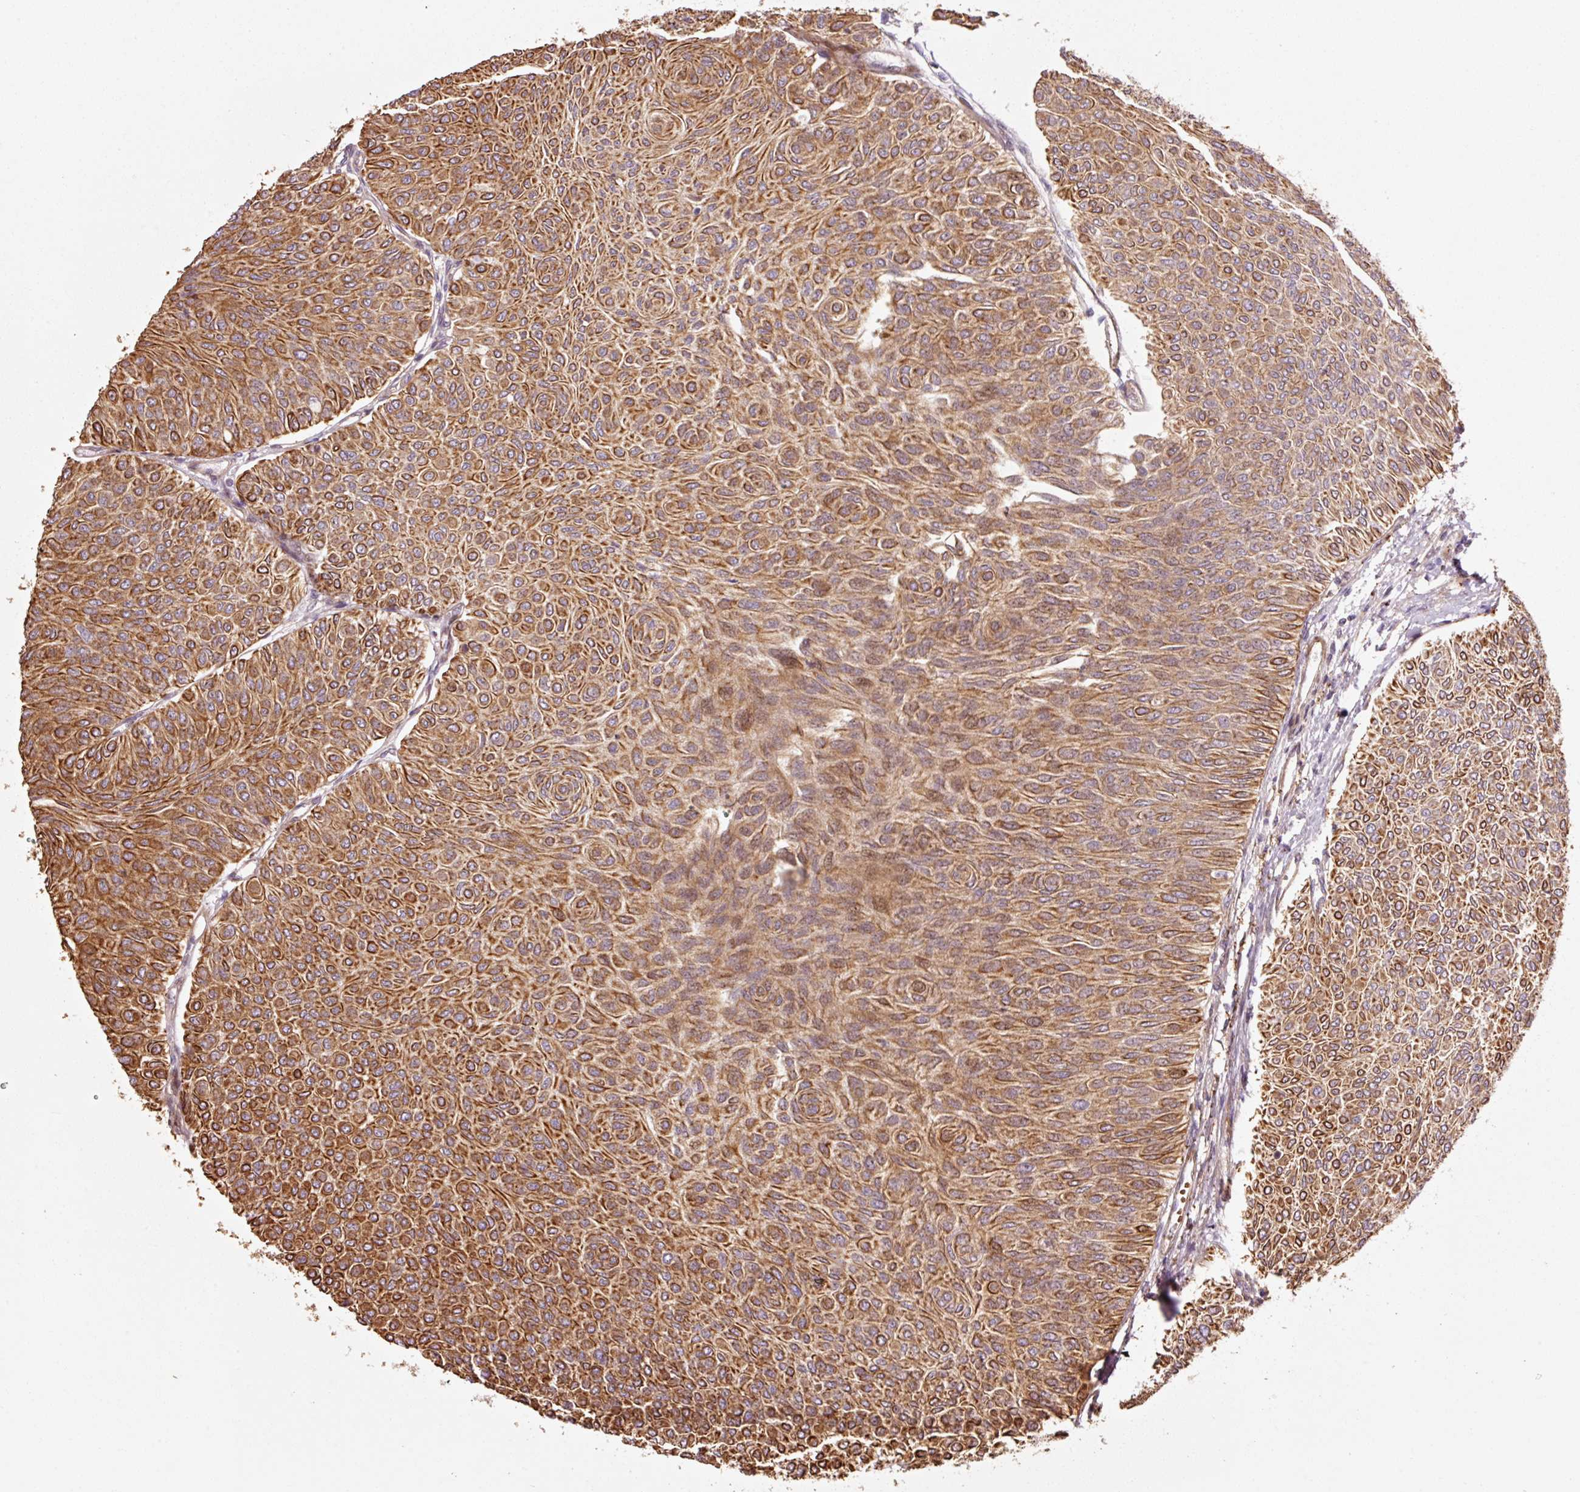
{"staining": {"intensity": "strong", "quantity": ">75%", "location": "cytoplasmic/membranous"}, "tissue": "urothelial cancer", "cell_type": "Tumor cells", "image_type": "cancer", "snomed": [{"axis": "morphology", "description": "Urothelial carcinoma, Low grade"}, {"axis": "topography", "description": "Urinary bladder"}], "caption": "Protein analysis of urothelial cancer tissue reveals strong cytoplasmic/membranous staining in approximately >75% of tumor cells.", "gene": "ANKRD20A1", "patient": {"sex": "male", "age": 78}}